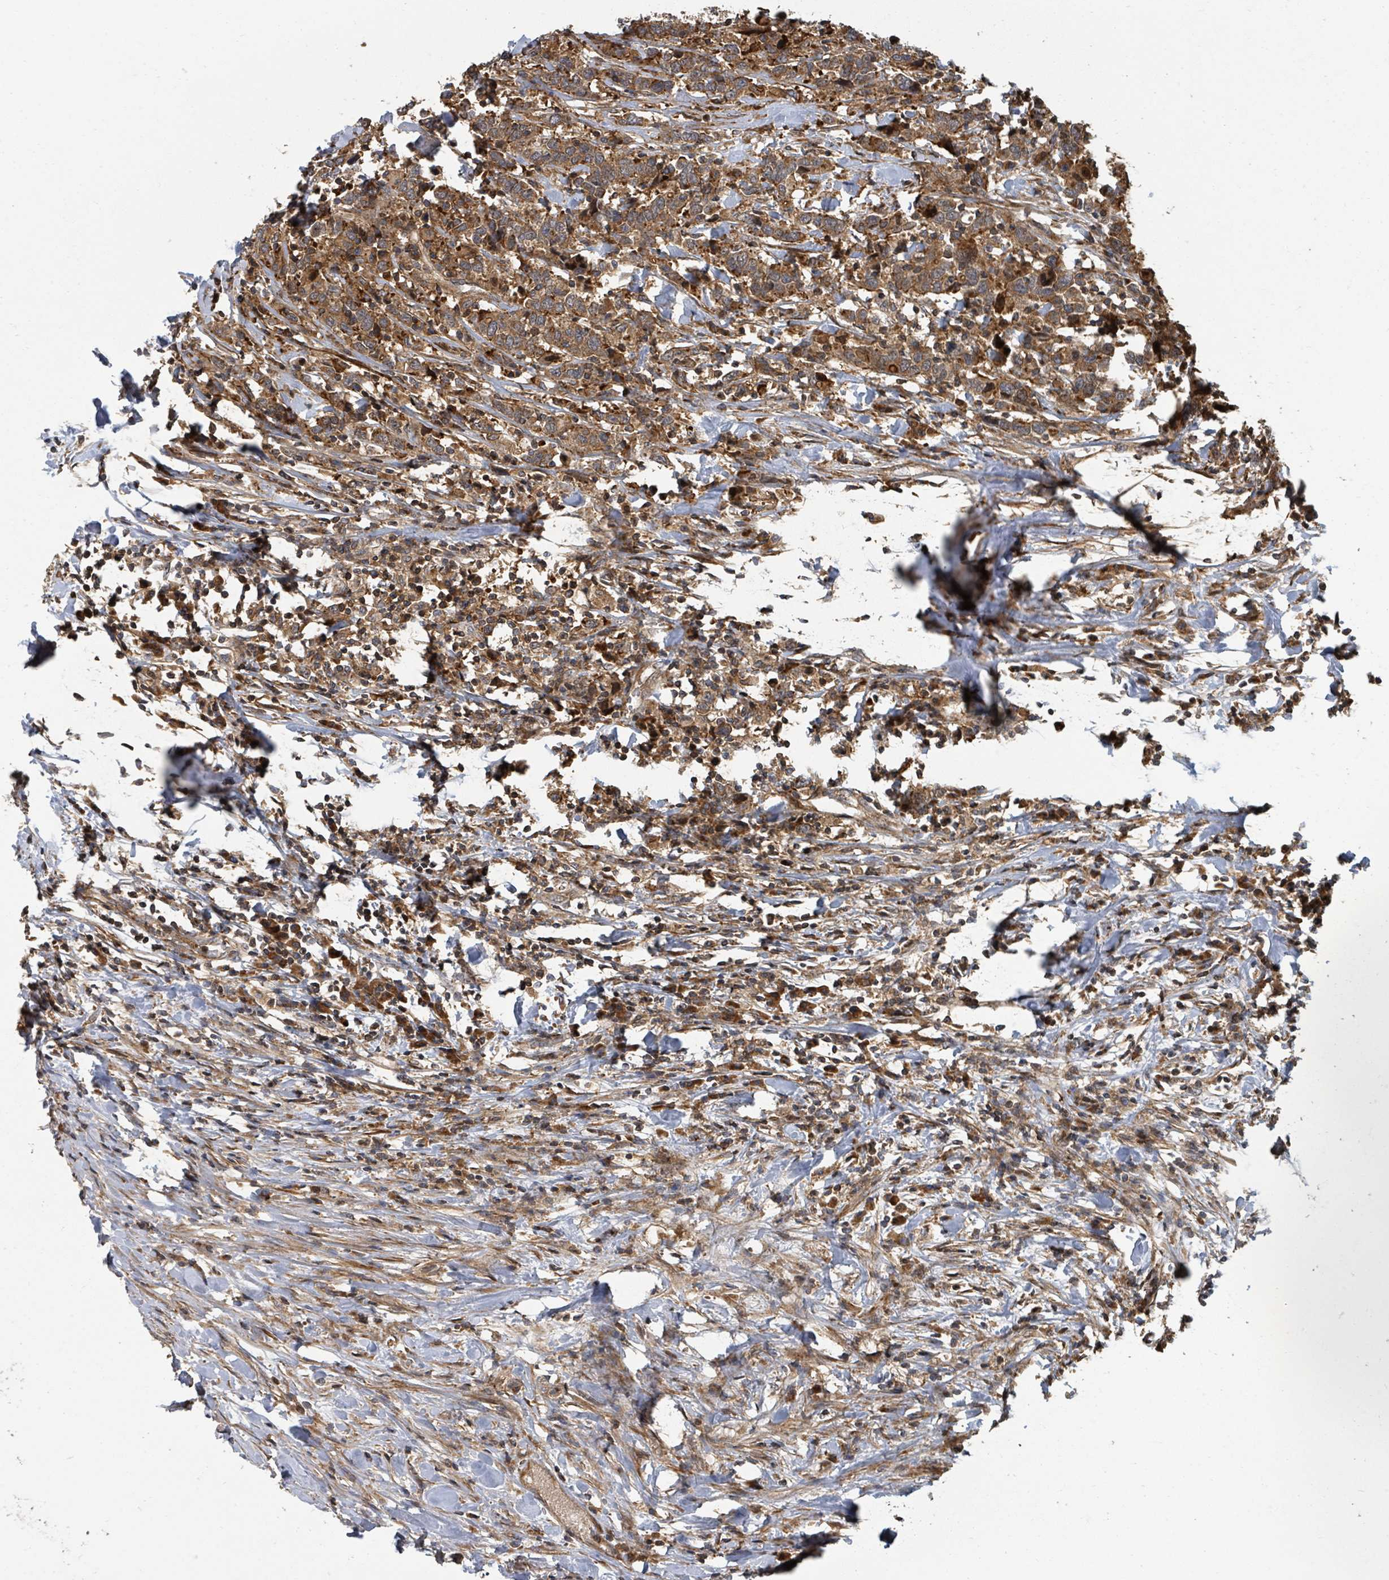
{"staining": {"intensity": "moderate", "quantity": ">75%", "location": "cytoplasmic/membranous"}, "tissue": "urothelial cancer", "cell_type": "Tumor cells", "image_type": "cancer", "snomed": [{"axis": "morphology", "description": "Urothelial carcinoma, High grade"}, {"axis": "topography", "description": "Urinary bladder"}], "caption": "An immunohistochemistry image of tumor tissue is shown. Protein staining in brown labels moderate cytoplasmic/membranous positivity in high-grade urothelial carcinoma within tumor cells. The staining was performed using DAB (3,3'-diaminobenzidine), with brown indicating positive protein expression. Nuclei are stained blue with hematoxylin.", "gene": "DPM1", "patient": {"sex": "male", "age": 61}}